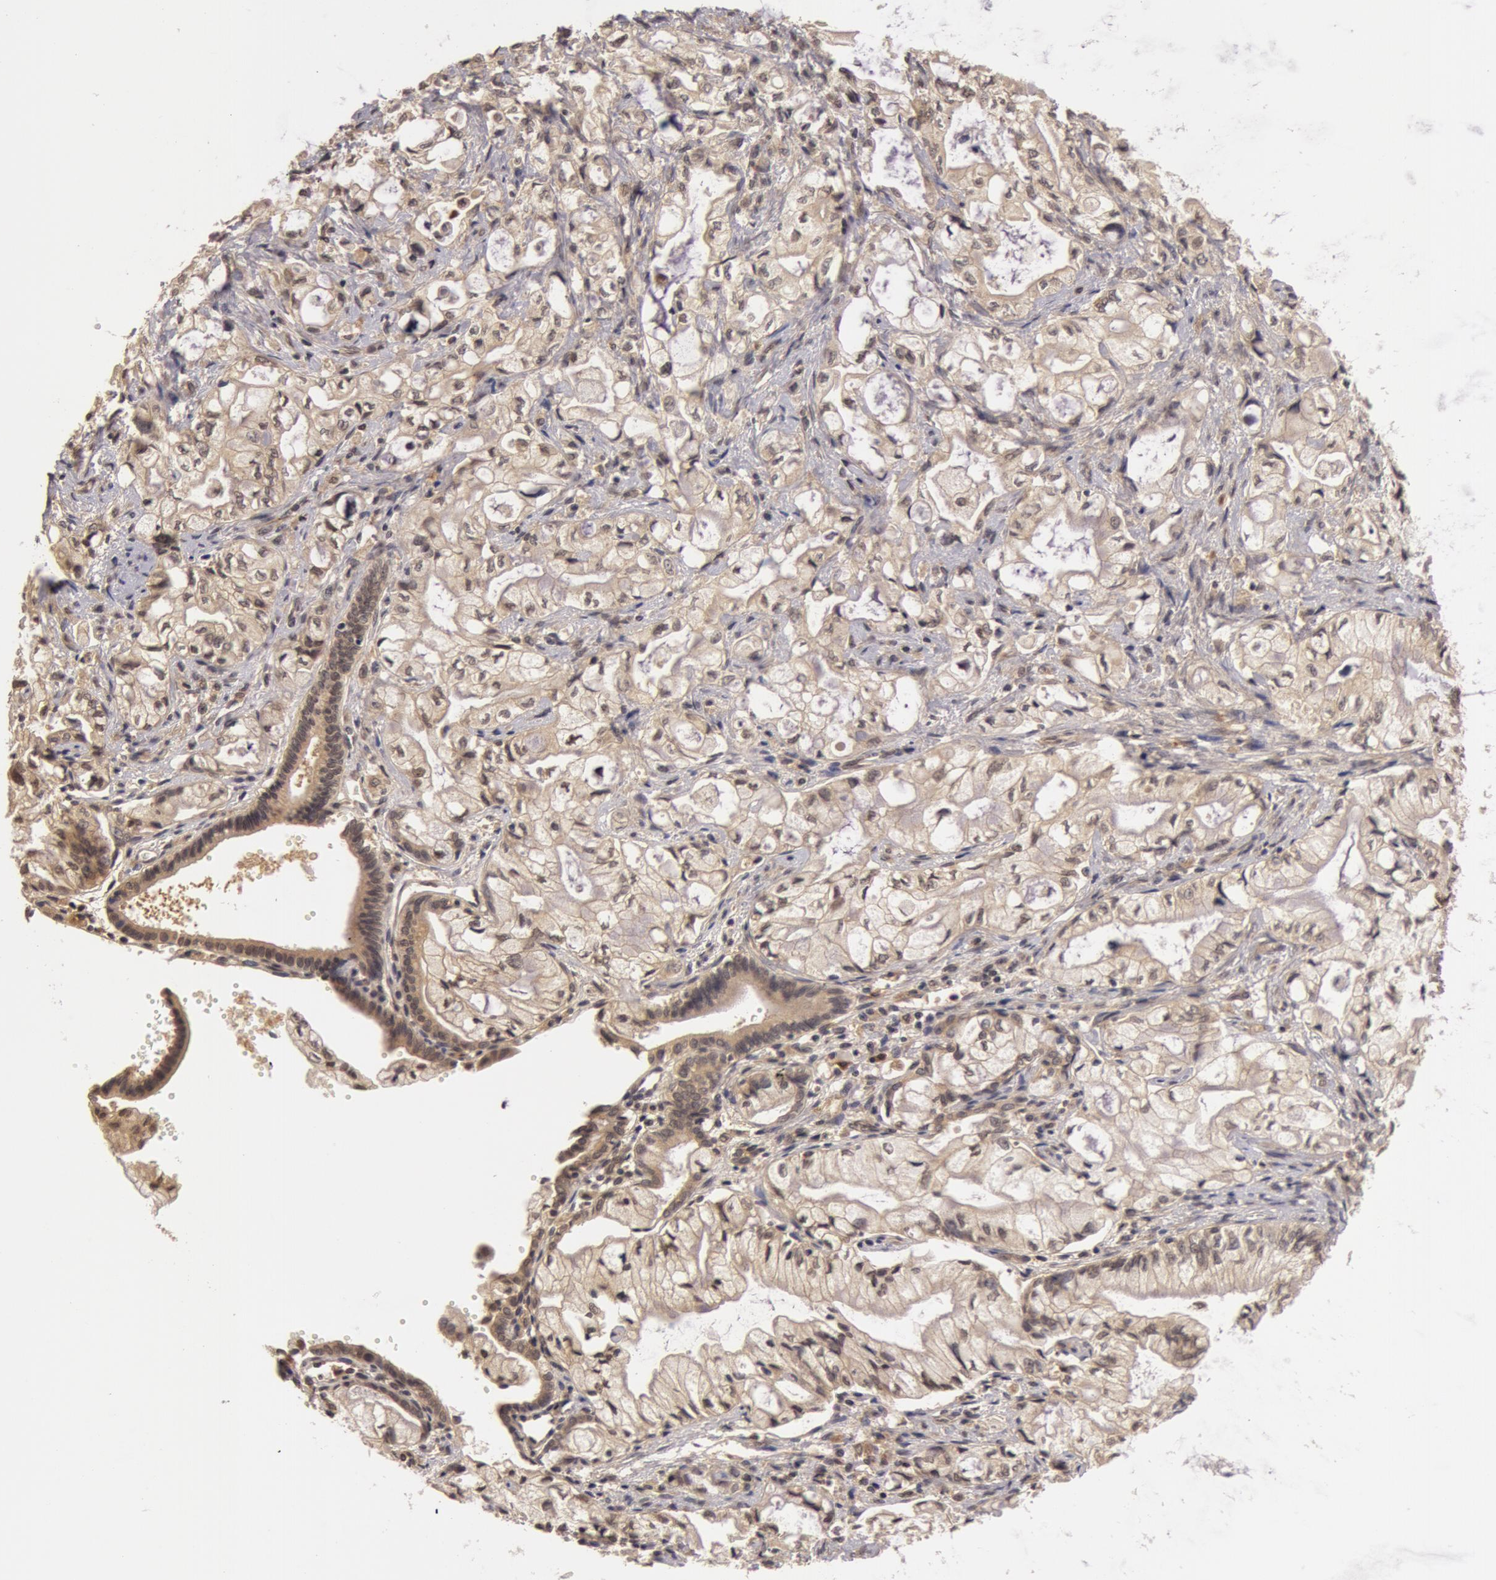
{"staining": {"intensity": "weak", "quantity": ">75%", "location": "cytoplasmic/membranous"}, "tissue": "pancreatic cancer", "cell_type": "Tumor cells", "image_type": "cancer", "snomed": [{"axis": "morphology", "description": "Adenocarcinoma, NOS"}, {"axis": "topography", "description": "Pancreas"}], "caption": "This is a histology image of immunohistochemistry (IHC) staining of pancreatic cancer, which shows weak positivity in the cytoplasmic/membranous of tumor cells.", "gene": "BCHE", "patient": {"sex": "male", "age": 79}}